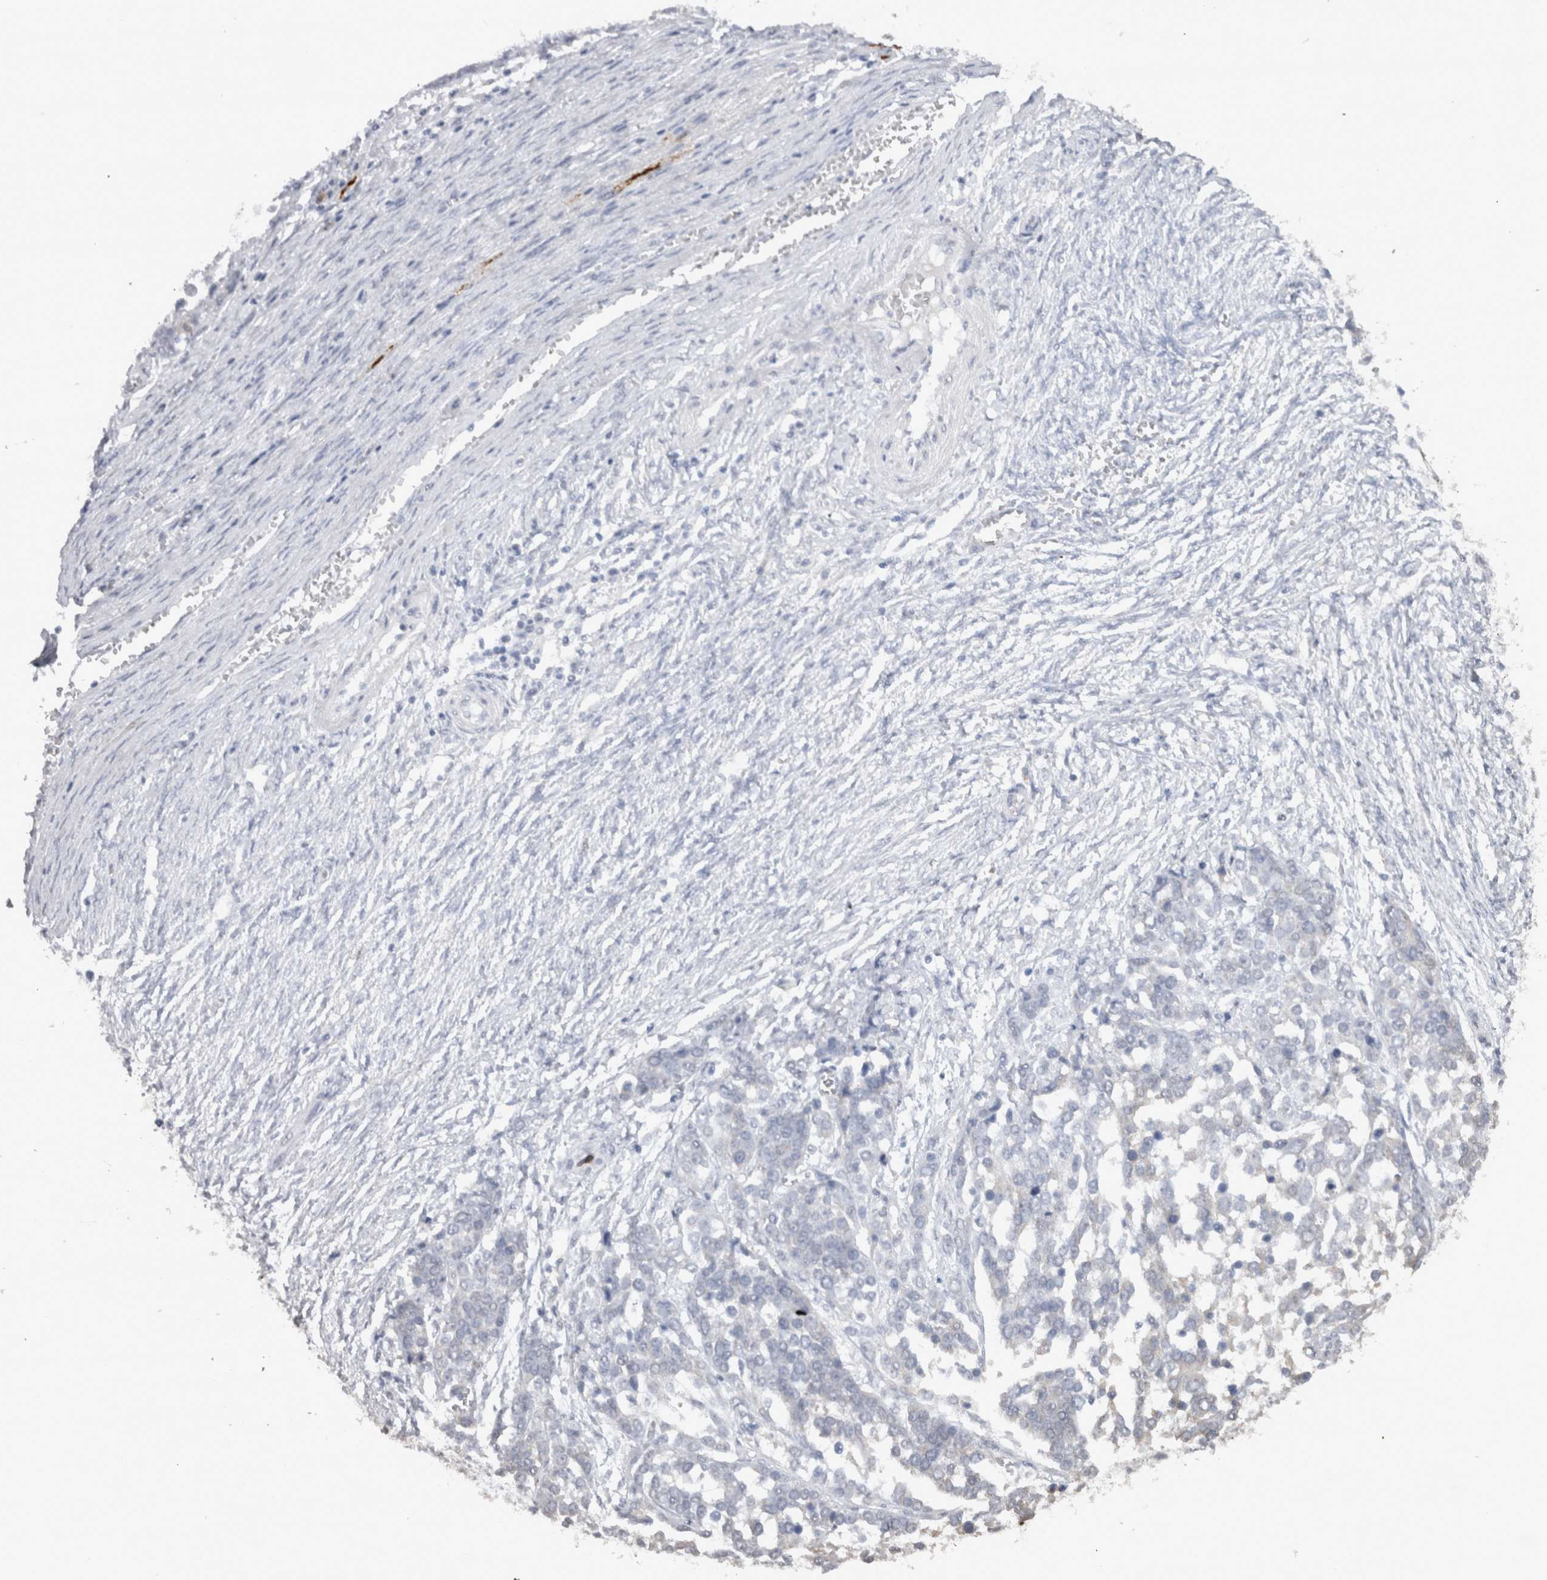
{"staining": {"intensity": "negative", "quantity": "none", "location": "none"}, "tissue": "ovarian cancer", "cell_type": "Tumor cells", "image_type": "cancer", "snomed": [{"axis": "morphology", "description": "Cystadenocarcinoma, serous, NOS"}, {"axis": "topography", "description": "Ovary"}], "caption": "Ovarian cancer (serous cystadenocarcinoma) was stained to show a protein in brown. There is no significant expression in tumor cells.", "gene": "CDH17", "patient": {"sex": "female", "age": 44}}